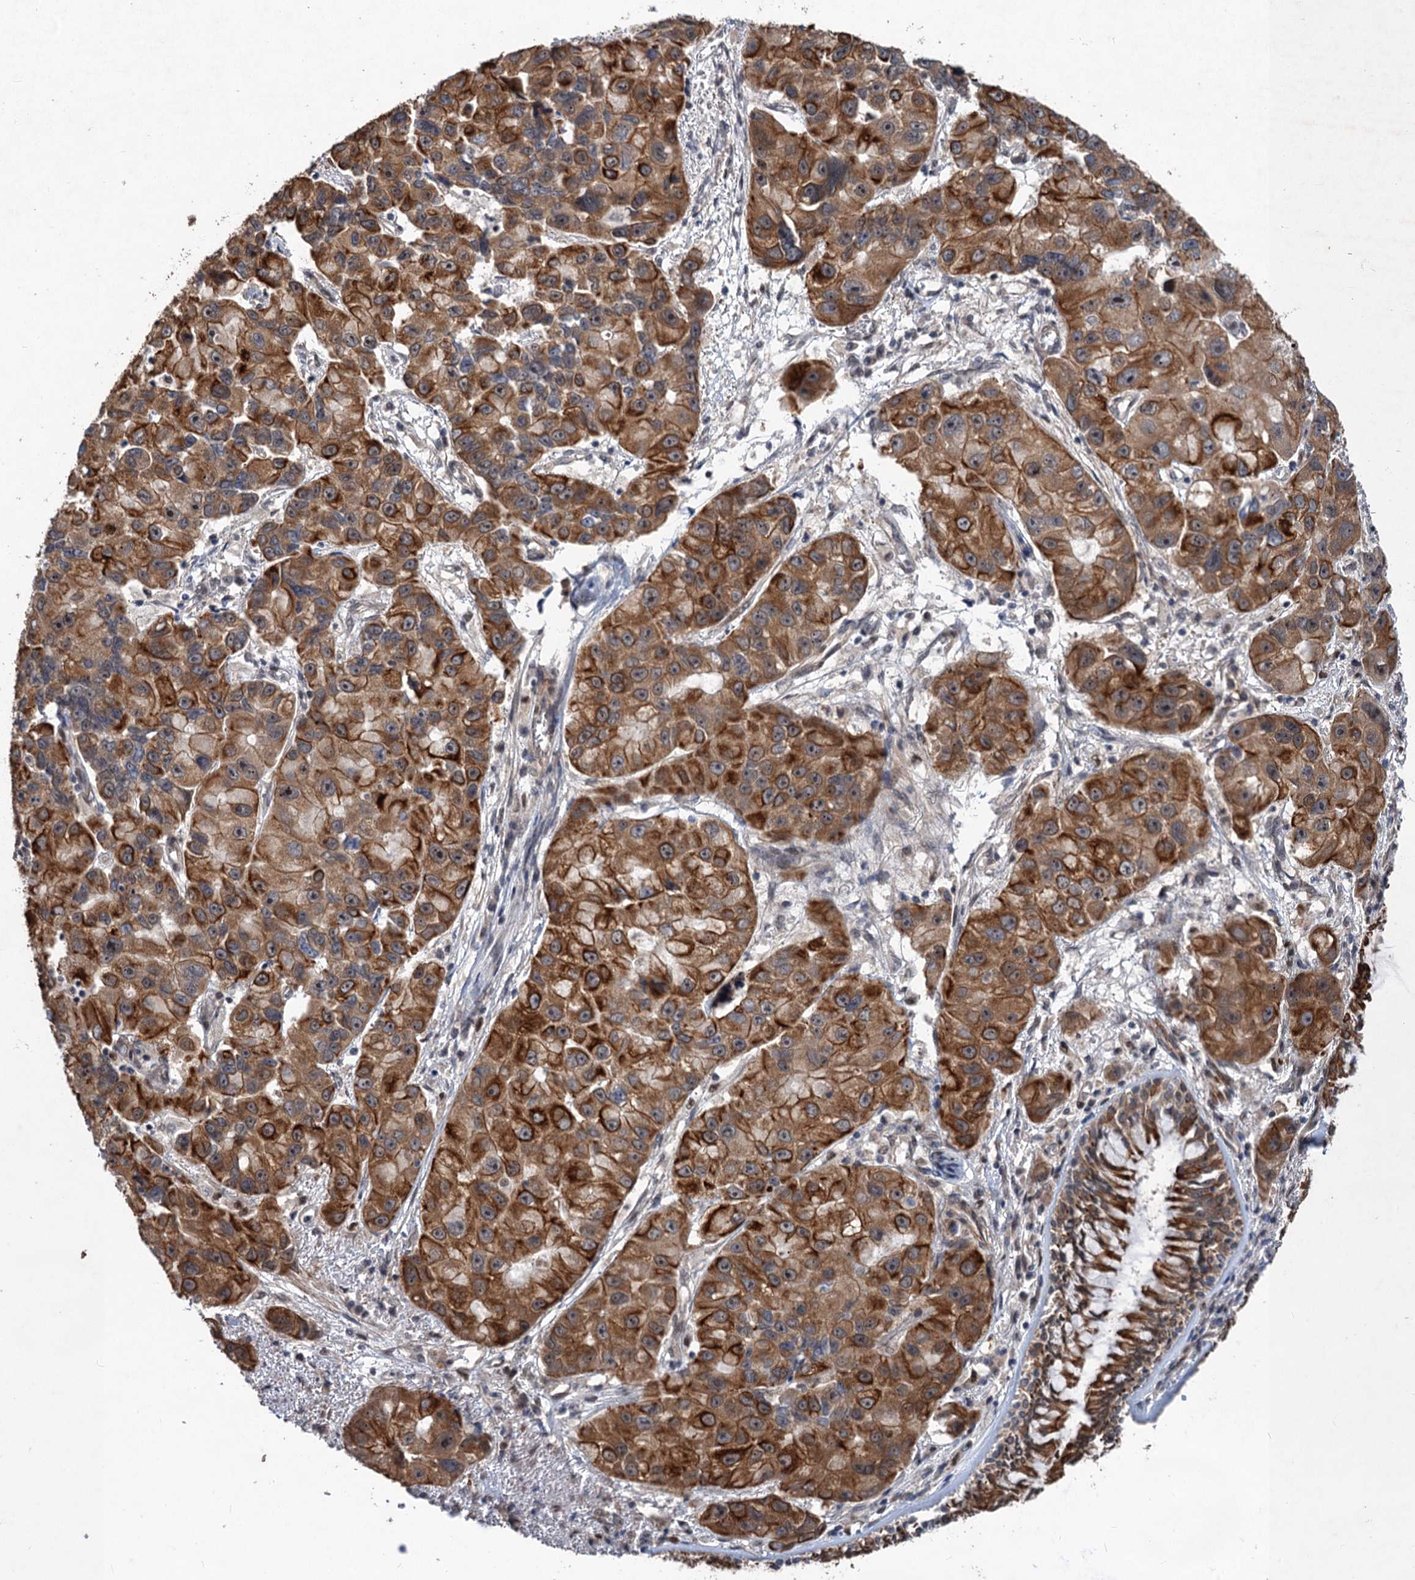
{"staining": {"intensity": "strong", "quantity": ">75%", "location": "cytoplasmic/membranous"}, "tissue": "lung cancer", "cell_type": "Tumor cells", "image_type": "cancer", "snomed": [{"axis": "morphology", "description": "Adenocarcinoma, NOS"}, {"axis": "topography", "description": "Lung"}], "caption": "Adenocarcinoma (lung) stained with immunohistochemistry demonstrates strong cytoplasmic/membranous positivity in about >75% of tumor cells. Nuclei are stained in blue.", "gene": "TTC31", "patient": {"sex": "female", "age": 54}}